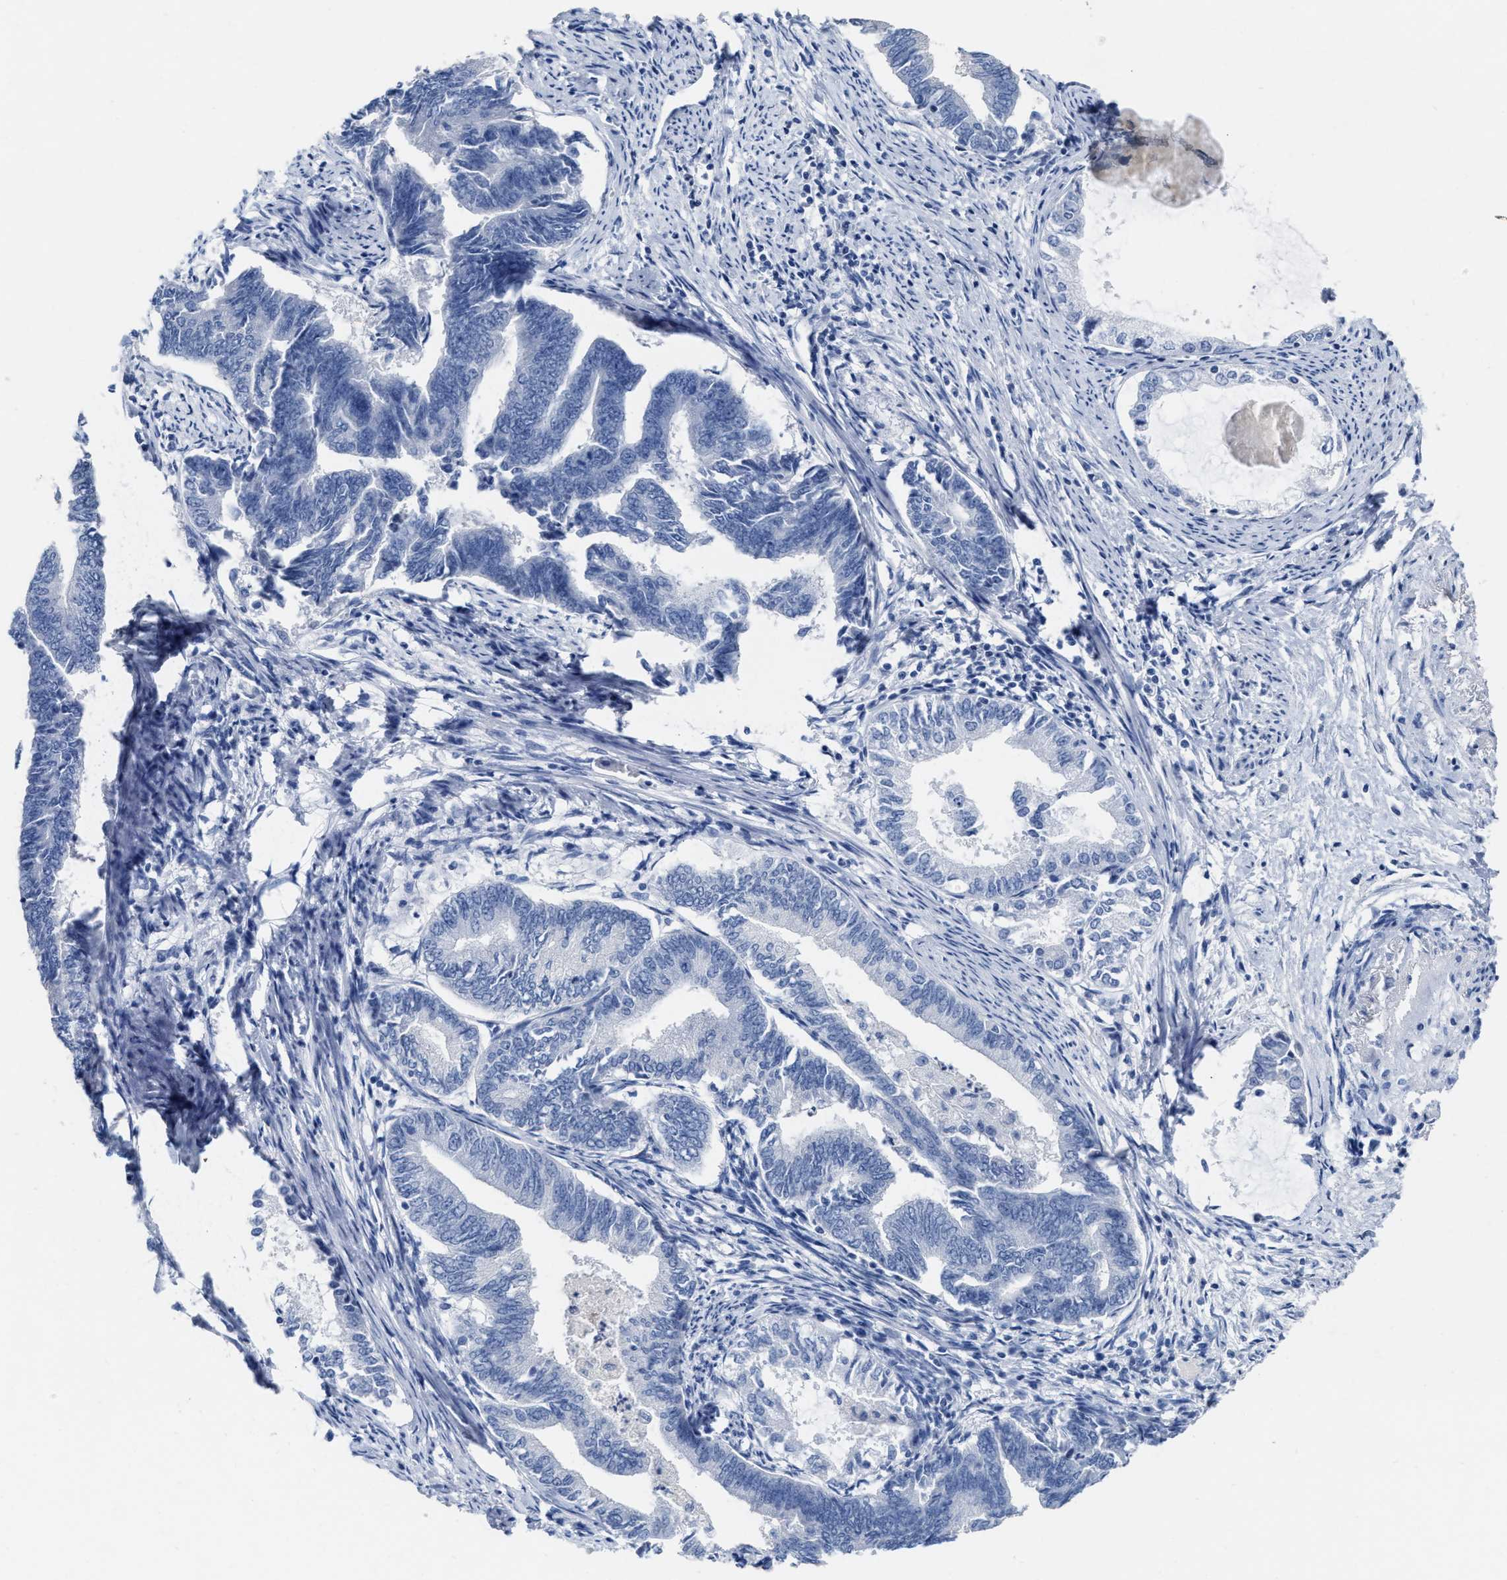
{"staining": {"intensity": "negative", "quantity": "none", "location": "none"}, "tissue": "endometrial cancer", "cell_type": "Tumor cells", "image_type": "cancer", "snomed": [{"axis": "morphology", "description": "Adenocarcinoma, NOS"}, {"axis": "topography", "description": "Endometrium"}], "caption": "An image of human endometrial cancer is negative for staining in tumor cells.", "gene": "CEACAM5", "patient": {"sex": "female", "age": 86}}